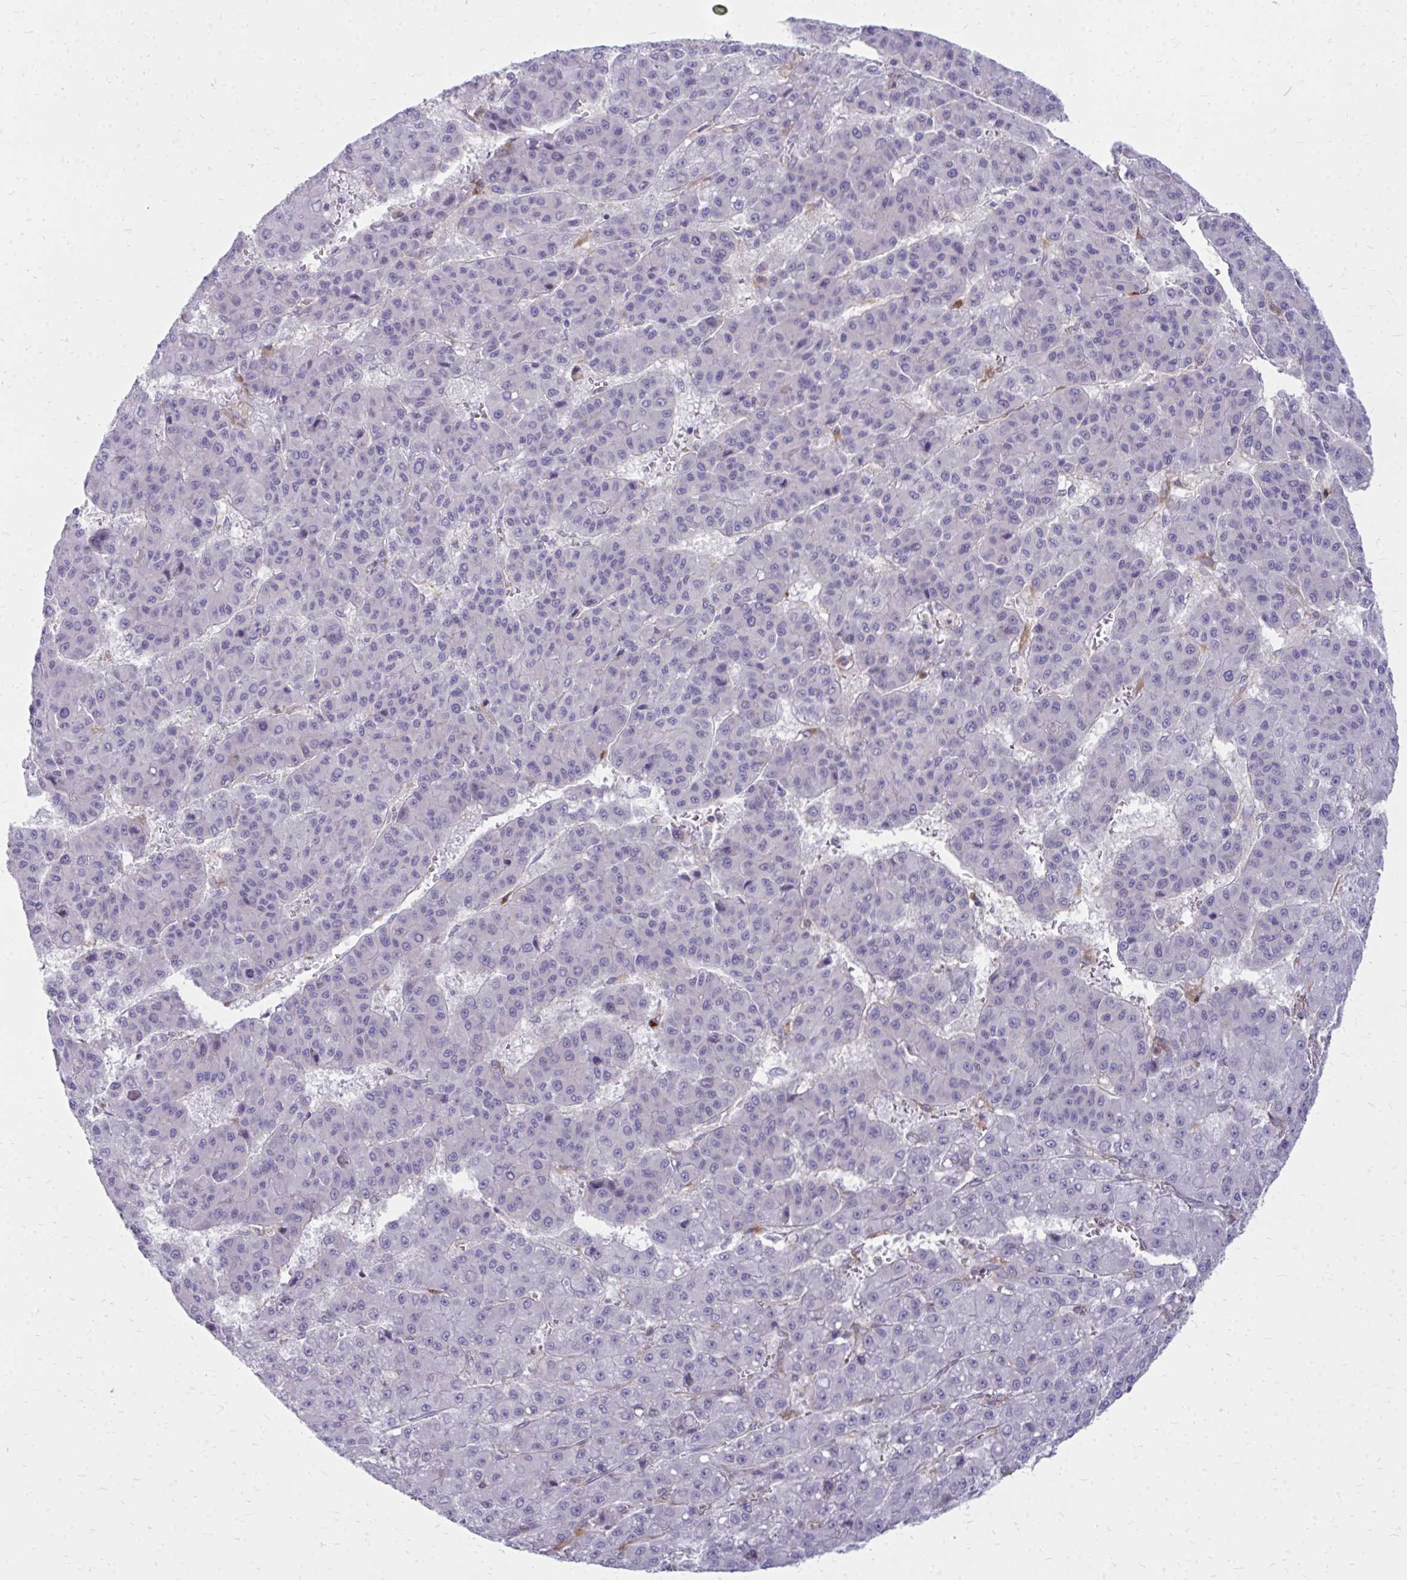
{"staining": {"intensity": "negative", "quantity": "none", "location": "none"}, "tissue": "liver cancer", "cell_type": "Tumor cells", "image_type": "cancer", "snomed": [{"axis": "morphology", "description": "Carcinoma, Hepatocellular, NOS"}, {"axis": "topography", "description": "Liver"}], "caption": "There is no significant positivity in tumor cells of liver cancer (hepatocellular carcinoma).", "gene": "ASAP1", "patient": {"sex": "male", "age": 70}}